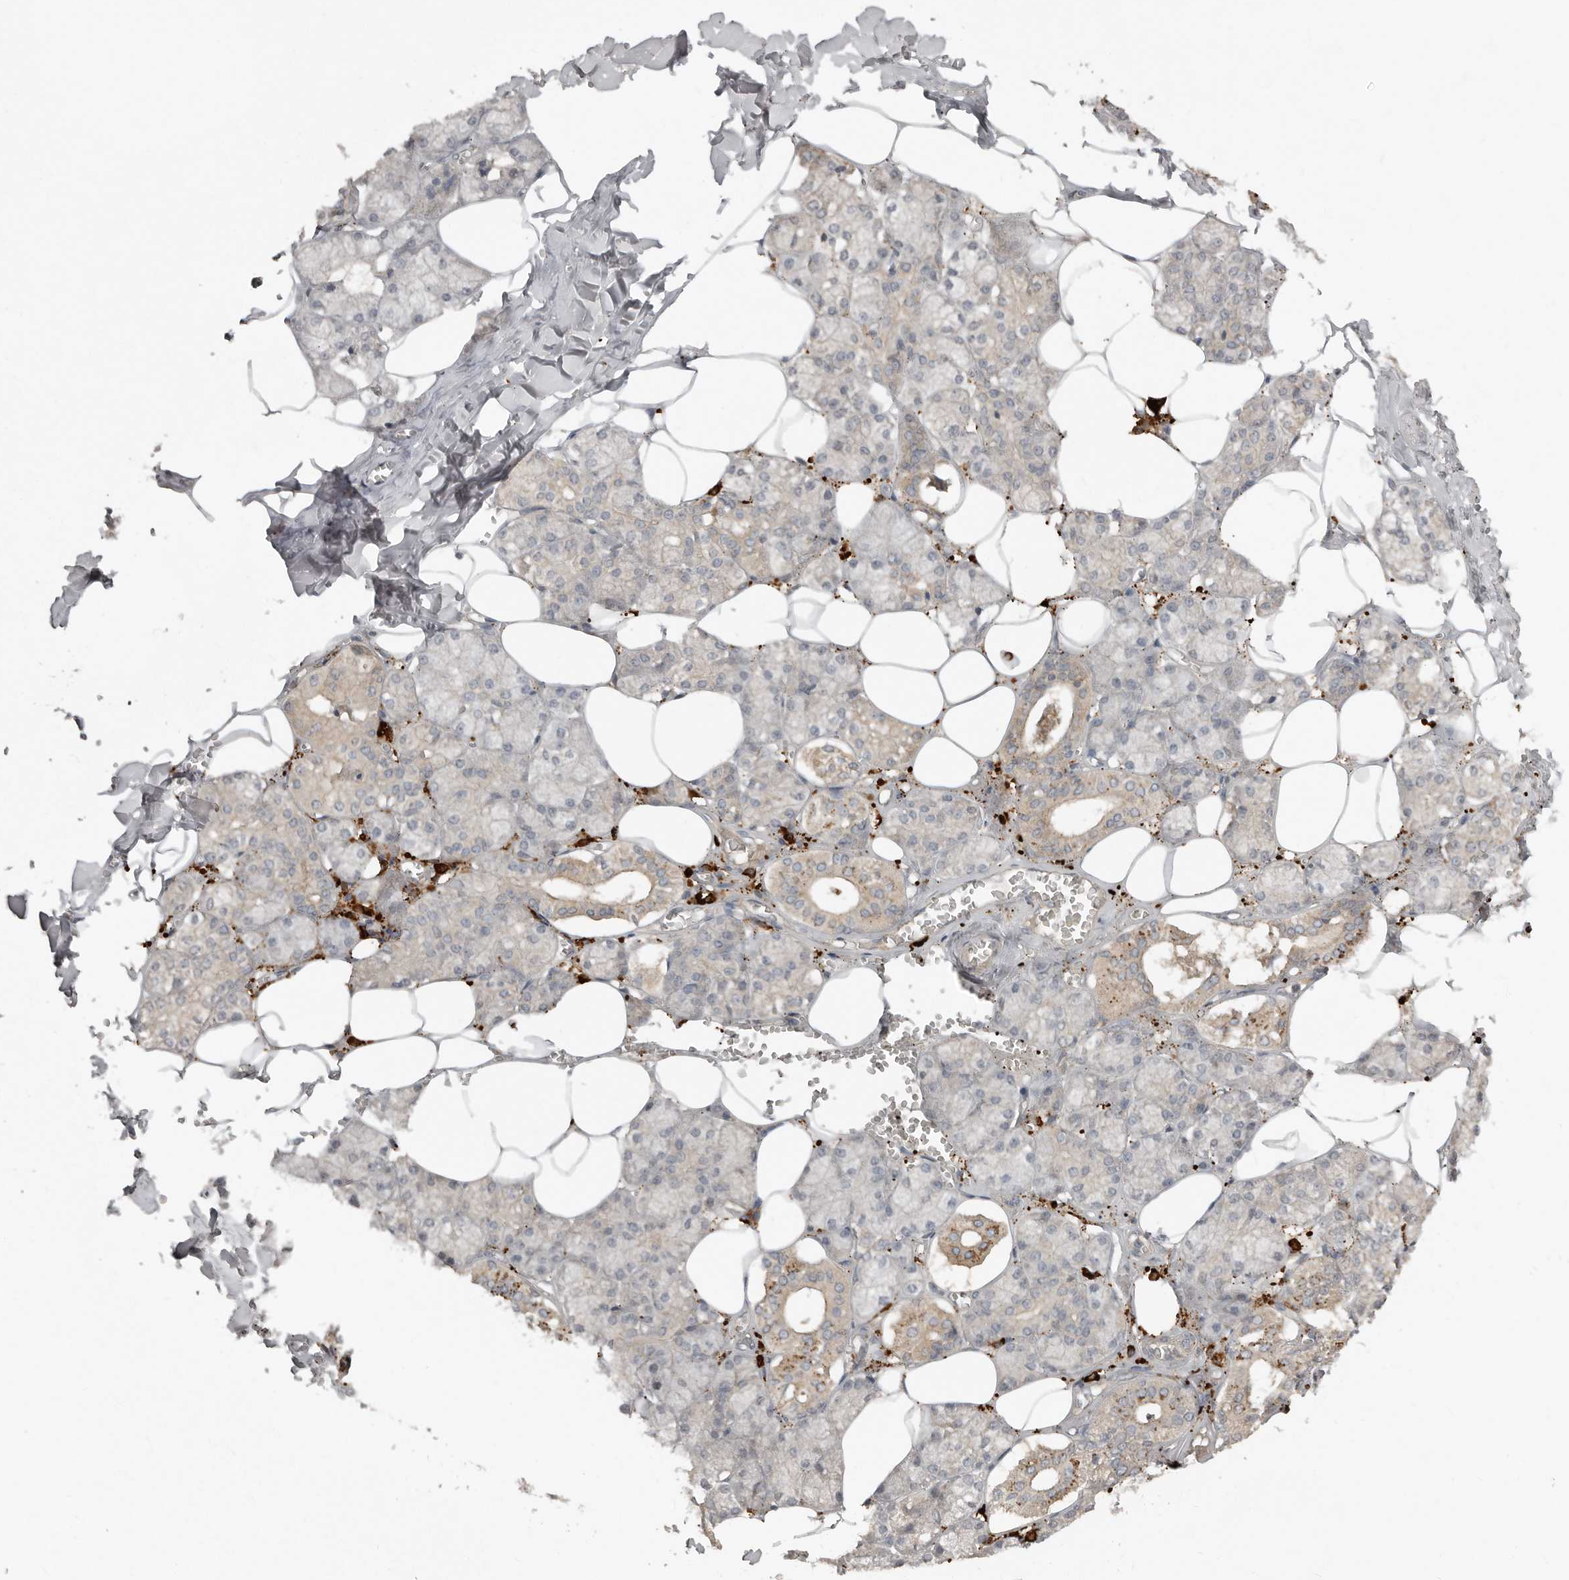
{"staining": {"intensity": "weak", "quantity": "<25%", "location": "cytoplasmic/membranous"}, "tissue": "salivary gland", "cell_type": "Glandular cells", "image_type": "normal", "snomed": [{"axis": "morphology", "description": "Normal tissue, NOS"}, {"axis": "topography", "description": "Salivary gland"}], "caption": "Immunohistochemical staining of benign salivary gland displays no significant staining in glandular cells.", "gene": "TEAD3", "patient": {"sex": "male", "age": 62}}